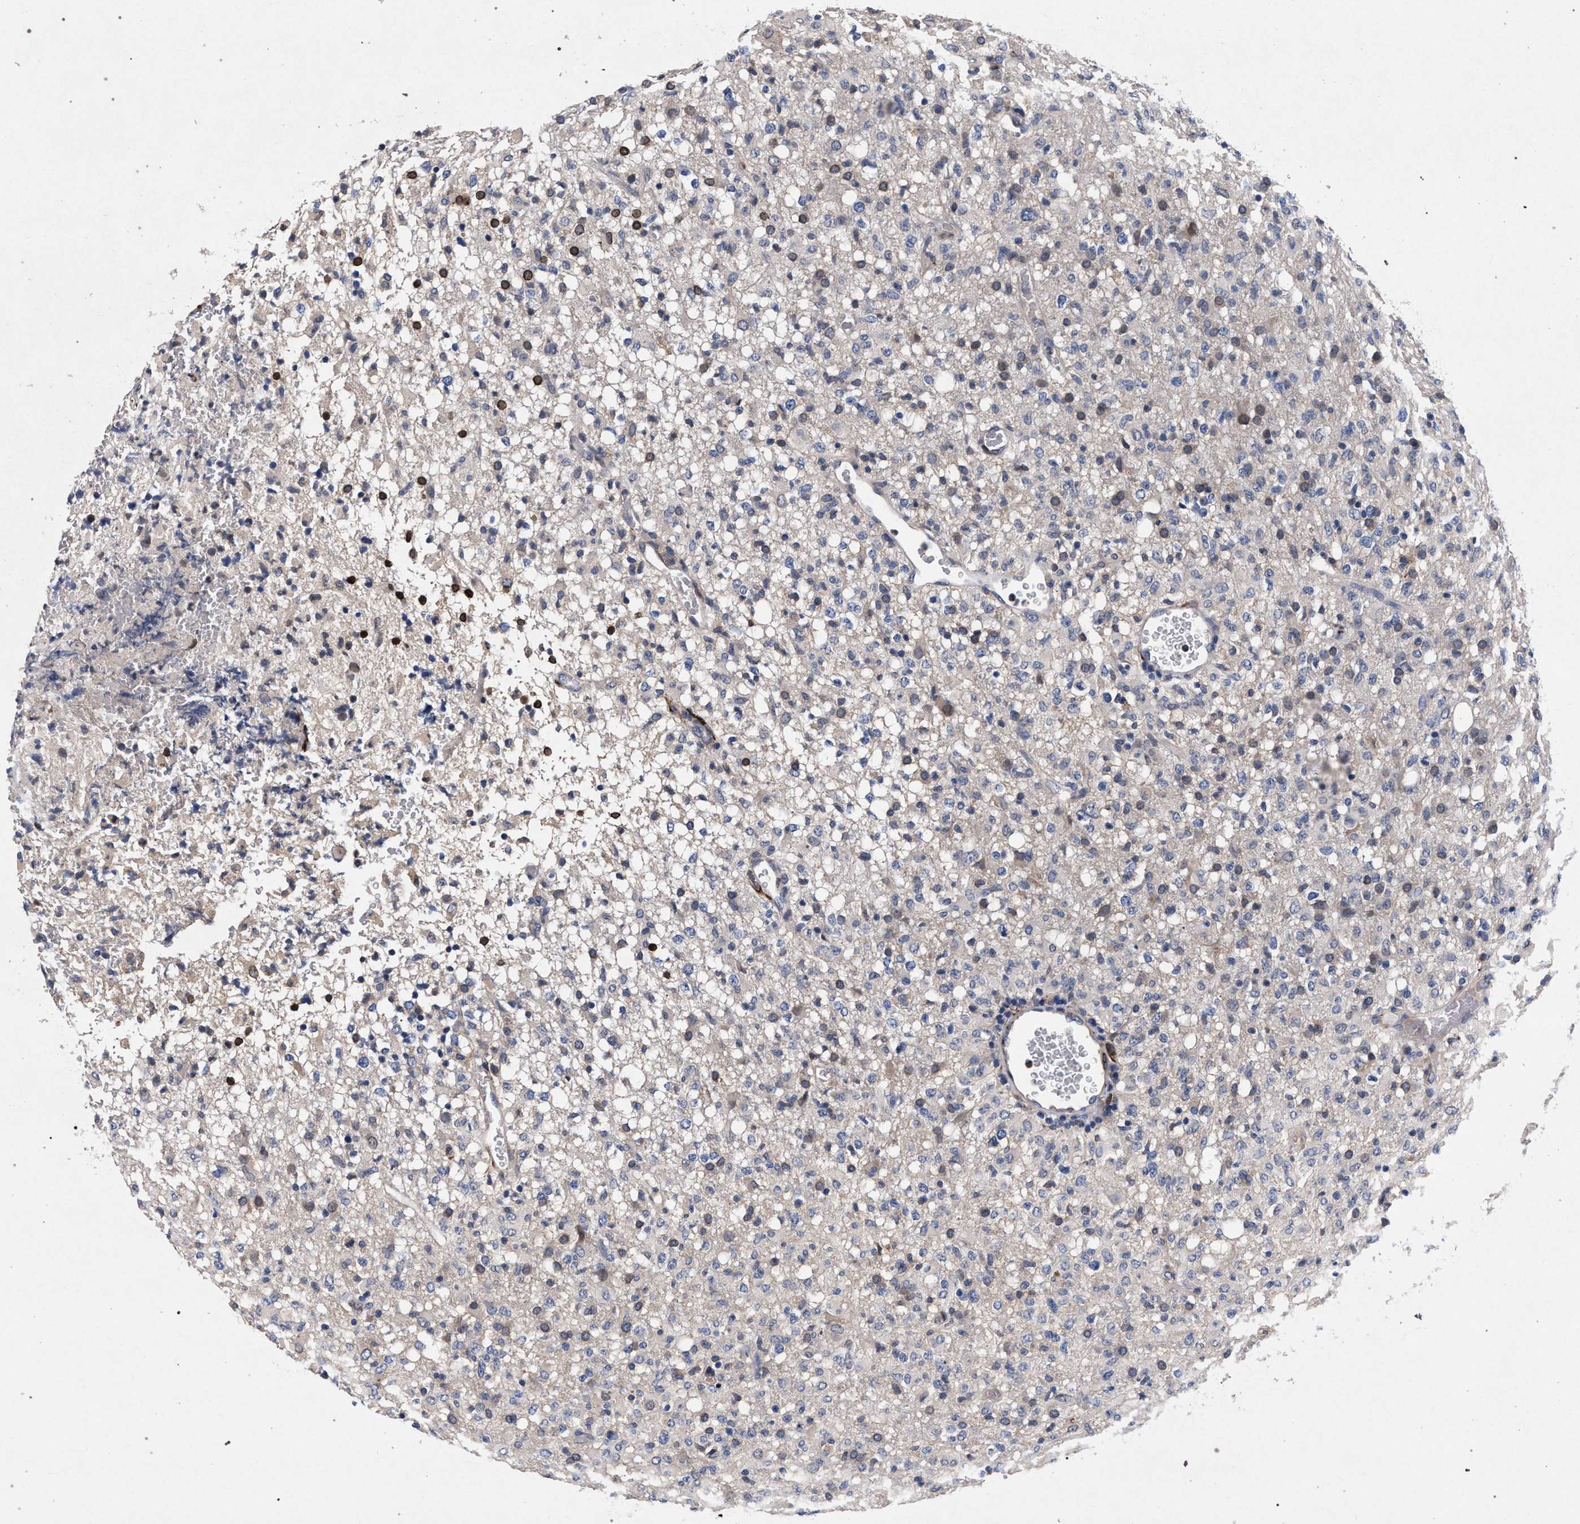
{"staining": {"intensity": "weak", "quantity": "<25%", "location": "cytoplasmic/membranous"}, "tissue": "glioma", "cell_type": "Tumor cells", "image_type": "cancer", "snomed": [{"axis": "morphology", "description": "Glioma, malignant, High grade"}, {"axis": "topography", "description": "Brain"}], "caption": "There is no significant expression in tumor cells of glioma.", "gene": "NEK7", "patient": {"sex": "female", "age": 57}}